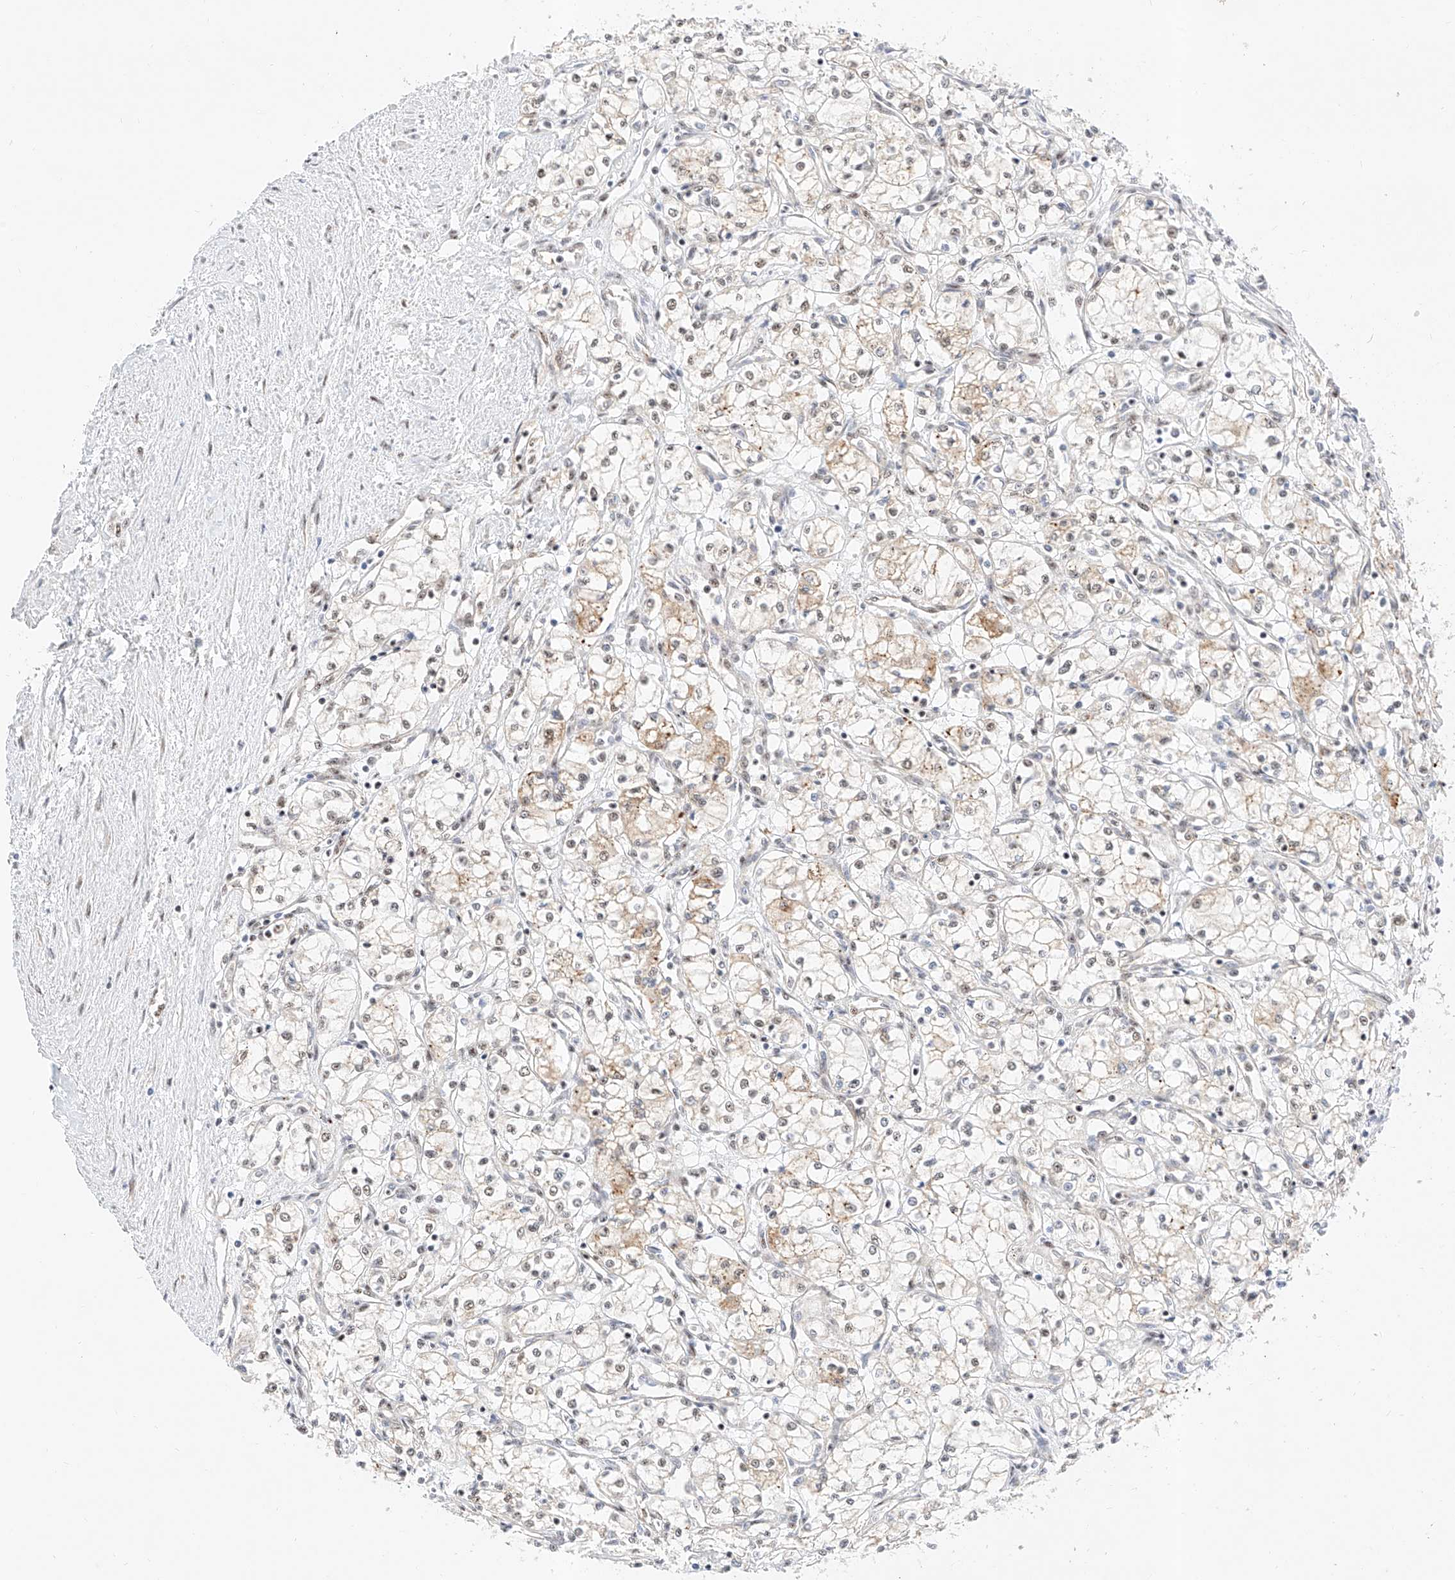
{"staining": {"intensity": "weak", "quantity": "<25%", "location": "cytoplasmic/membranous,nuclear"}, "tissue": "renal cancer", "cell_type": "Tumor cells", "image_type": "cancer", "snomed": [{"axis": "morphology", "description": "Adenocarcinoma, NOS"}, {"axis": "topography", "description": "Kidney"}], "caption": "There is no significant expression in tumor cells of renal adenocarcinoma. (Brightfield microscopy of DAB (3,3'-diaminobenzidine) immunohistochemistry (IHC) at high magnification).", "gene": "ATXN7L2", "patient": {"sex": "male", "age": 59}}